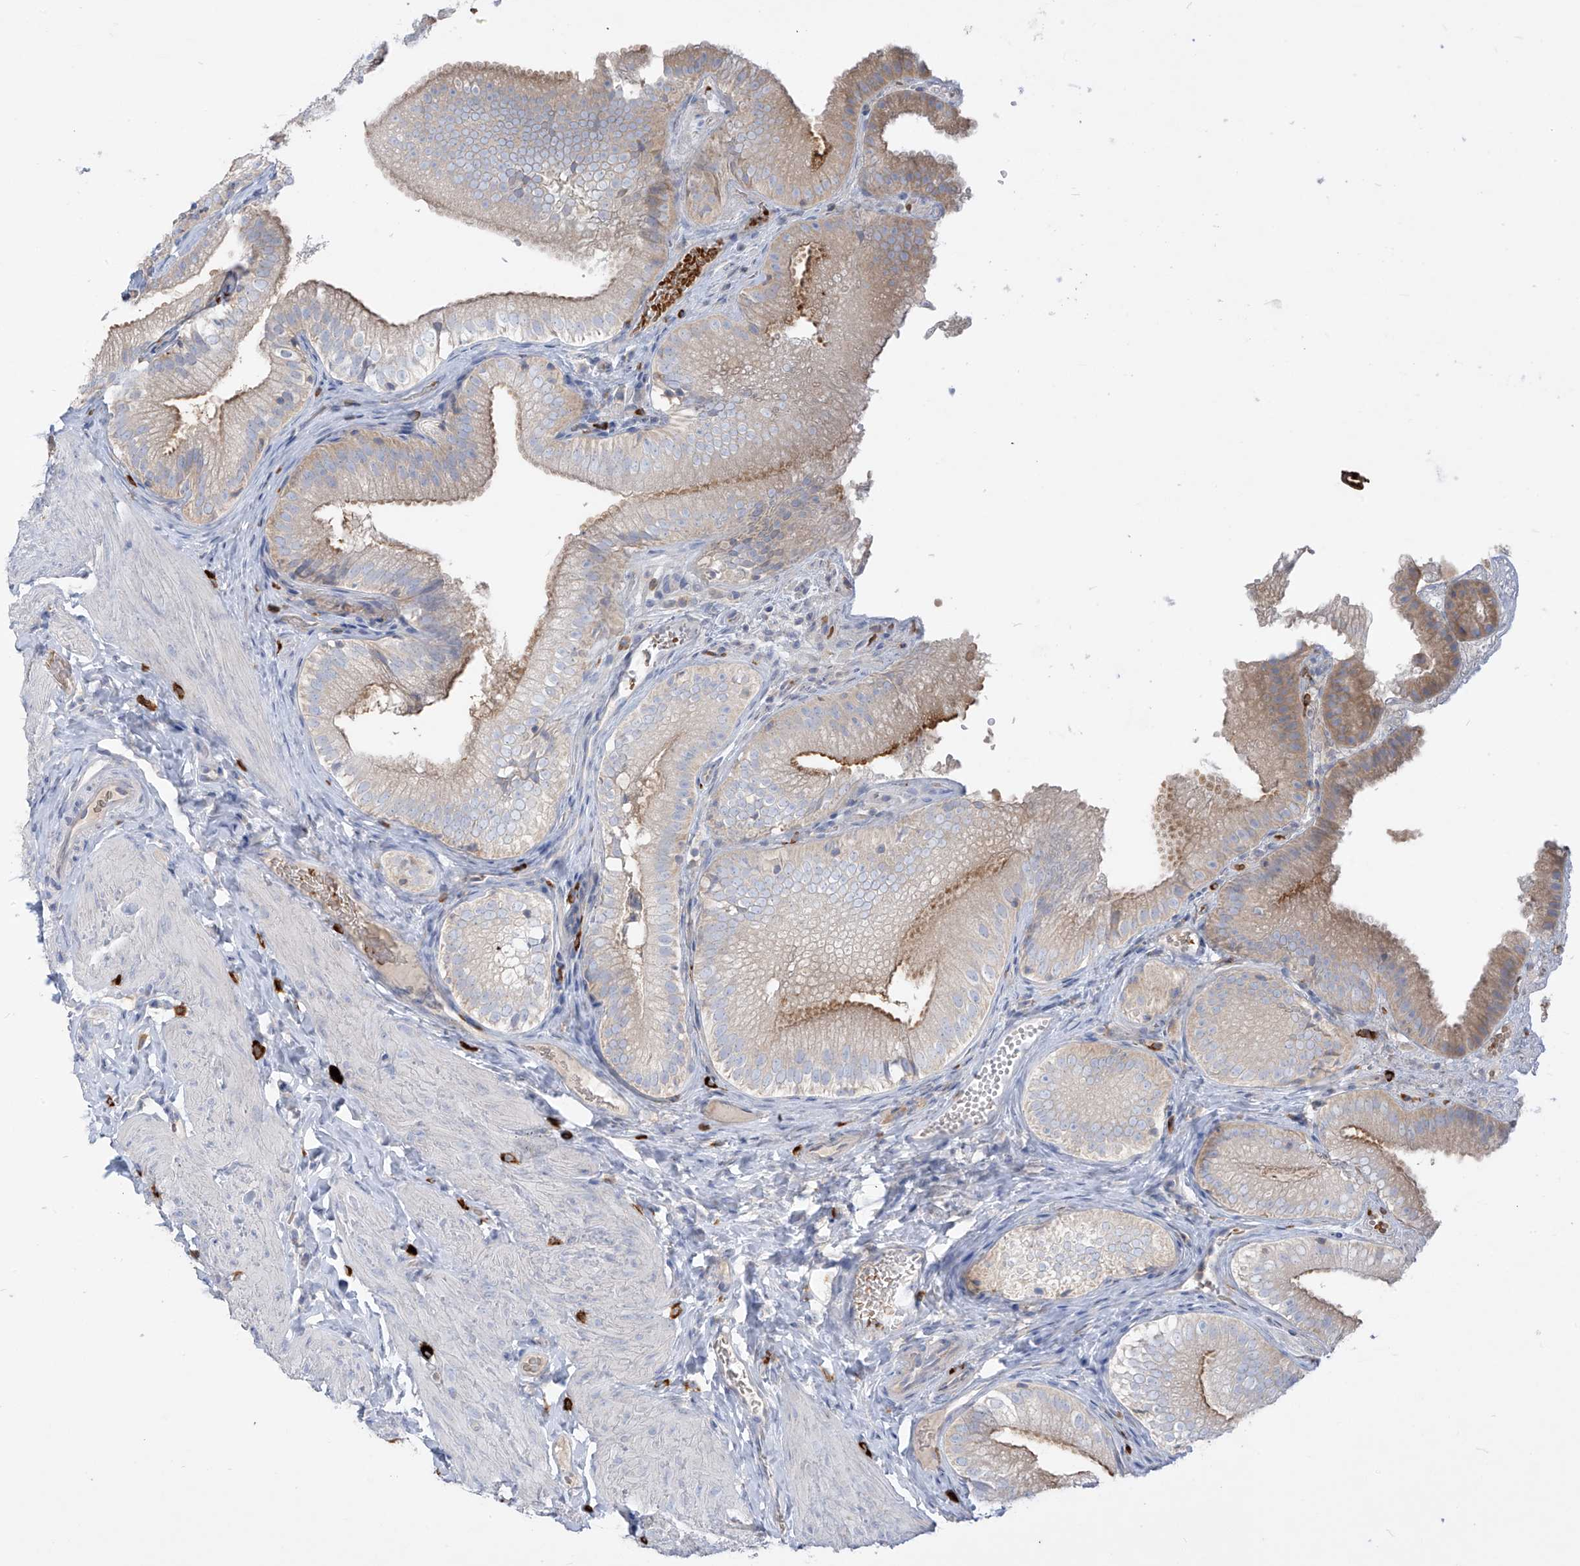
{"staining": {"intensity": "moderate", "quantity": "<25%", "location": "cytoplasmic/membranous"}, "tissue": "gallbladder", "cell_type": "Glandular cells", "image_type": "normal", "snomed": [{"axis": "morphology", "description": "Normal tissue, NOS"}, {"axis": "topography", "description": "Gallbladder"}], "caption": "Immunohistochemical staining of unremarkable gallbladder exhibits moderate cytoplasmic/membranous protein positivity in about <25% of glandular cells.", "gene": "DGKQ", "patient": {"sex": "female", "age": 30}}